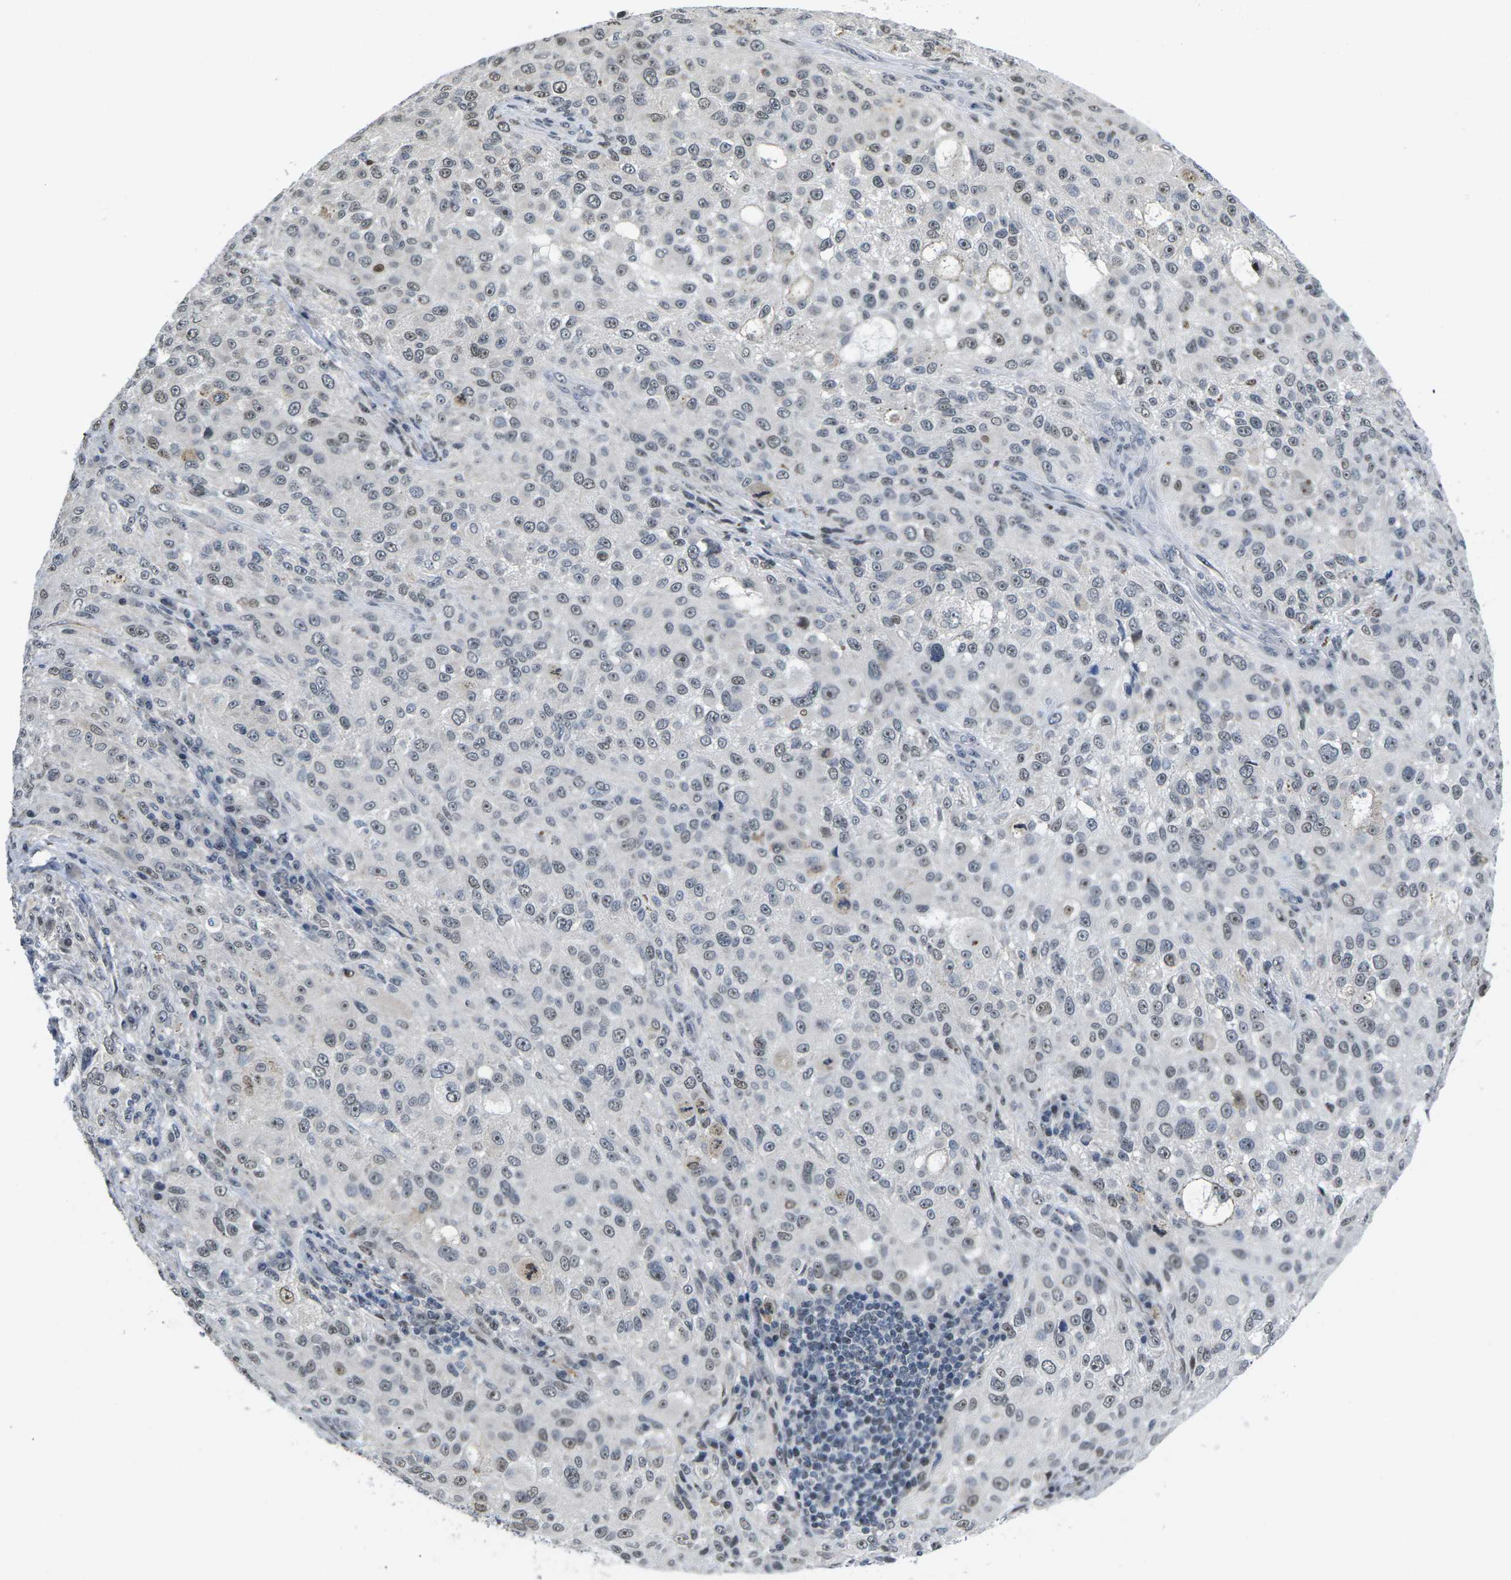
{"staining": {"intensity": "weak", "quantity": "25%-75%", "location": "nuclear"}, "tissue": "melanoma", "cell_type": "Tumor cells", "image_type": "cancer", "snomed": [{"axis": "morphology", "description": "Necrosis, NOS"}, {"axis": "morphology", "description": "Malignant melanoma, NOS"}, {"axis": "topography", "description": "Skin"}], "caption": "Immunohistochemical staining of human melanoma reveals low levels of weak nuclear protein staining in approximately 25%-75% of tumor cells. (Stains: DAB in brown, nuclei in blue, Microscopy: brightfield microscopy at high magnification).", "gene": "NSRP1", "patient": {"sex": "female", "age": 87}}